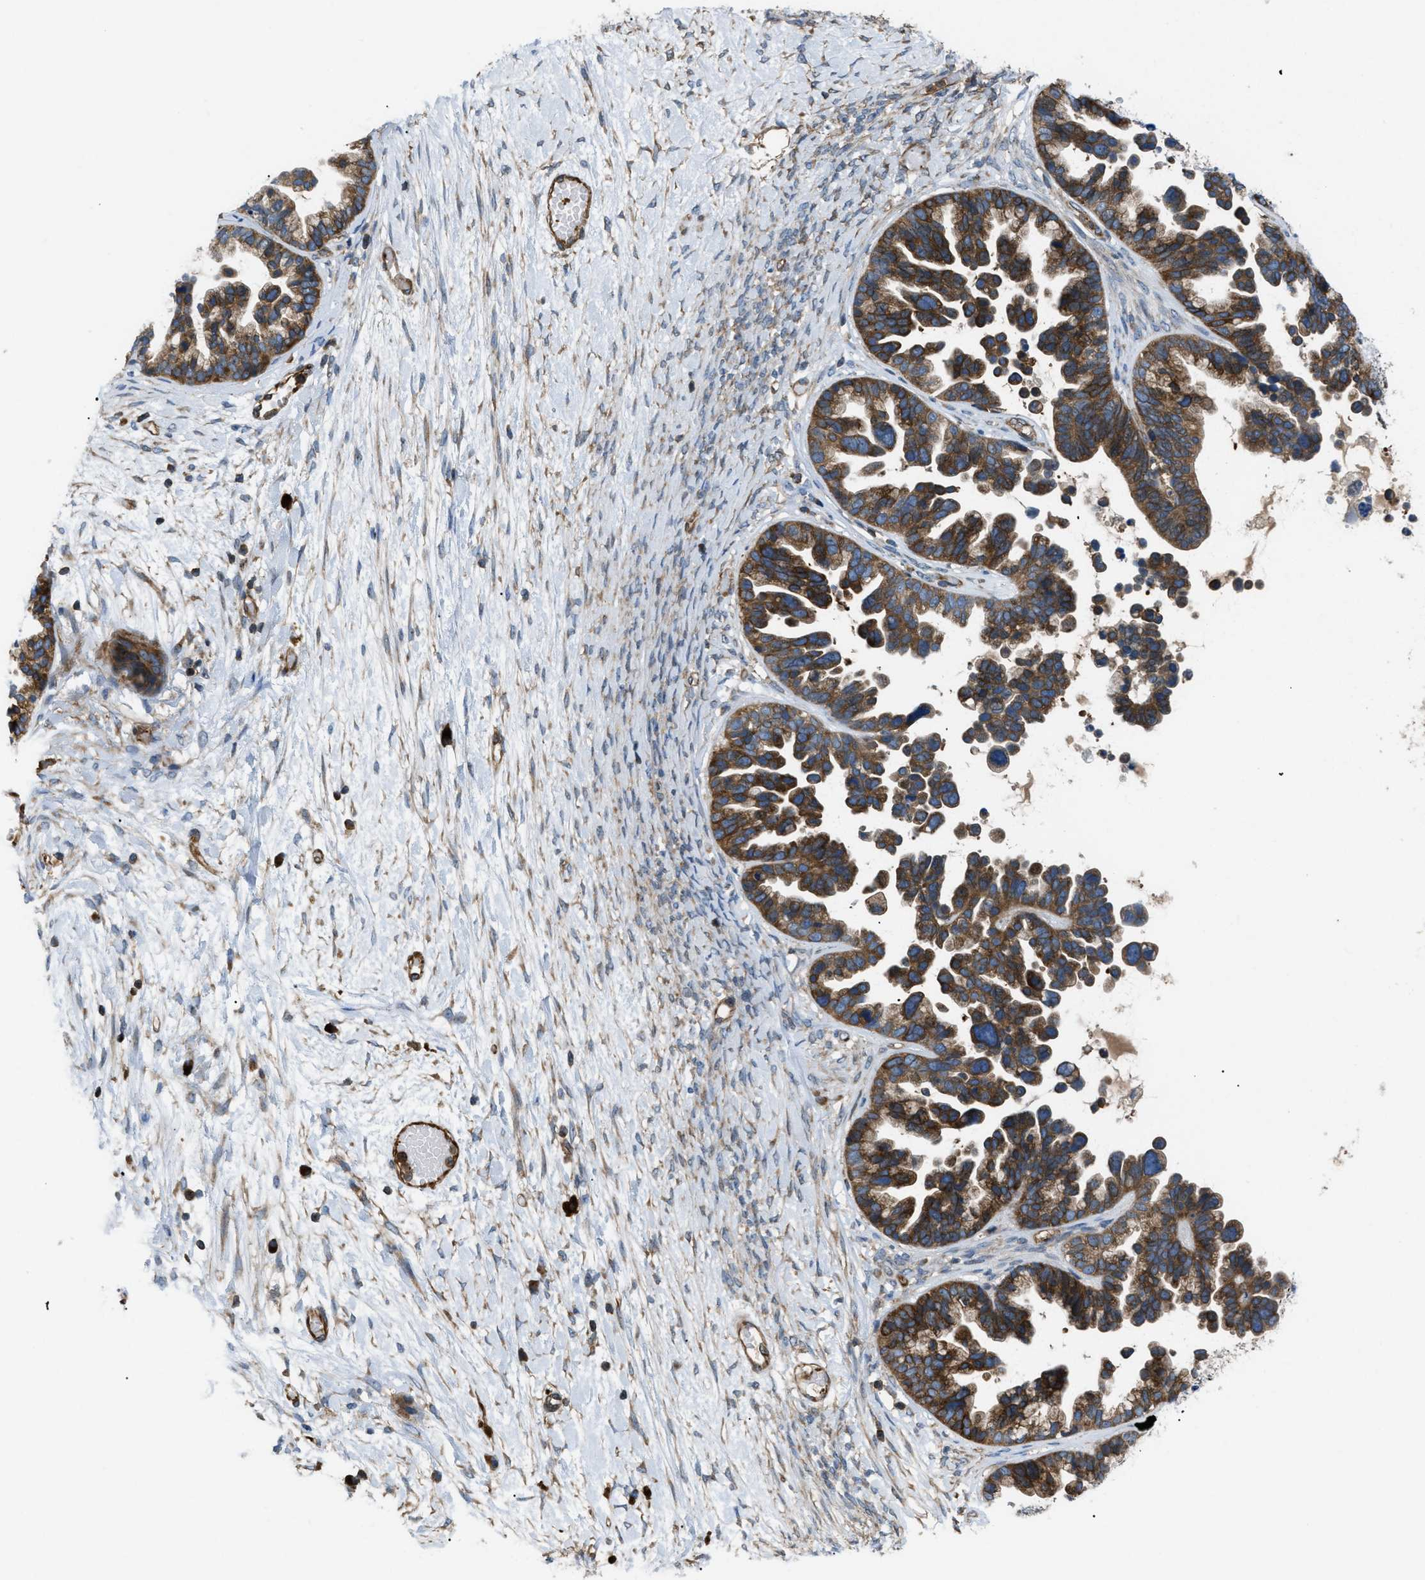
{"staining": {"intensity": "strong", "quantity": ">75%", "location": "cytoplasmic/membranous"}, "tissue": "ovarian cancer", "cell_type": "Tumor cells", "image_type": "cancer", "snomed": [{"axis": "morphology", "description": "Cystadenocarcinoma, serous, NOS"}, {"axis": "topography", "description": "Ovary"}], "caption": "Immunohistochemical staining of human ovarian cancer demonstrates high levels of strong cytoplasmic/membranous protein staining in approximately >75% of tumor cells.", "gene": "ATP2A3", "patient": {"sex": "female", "age": 56}}